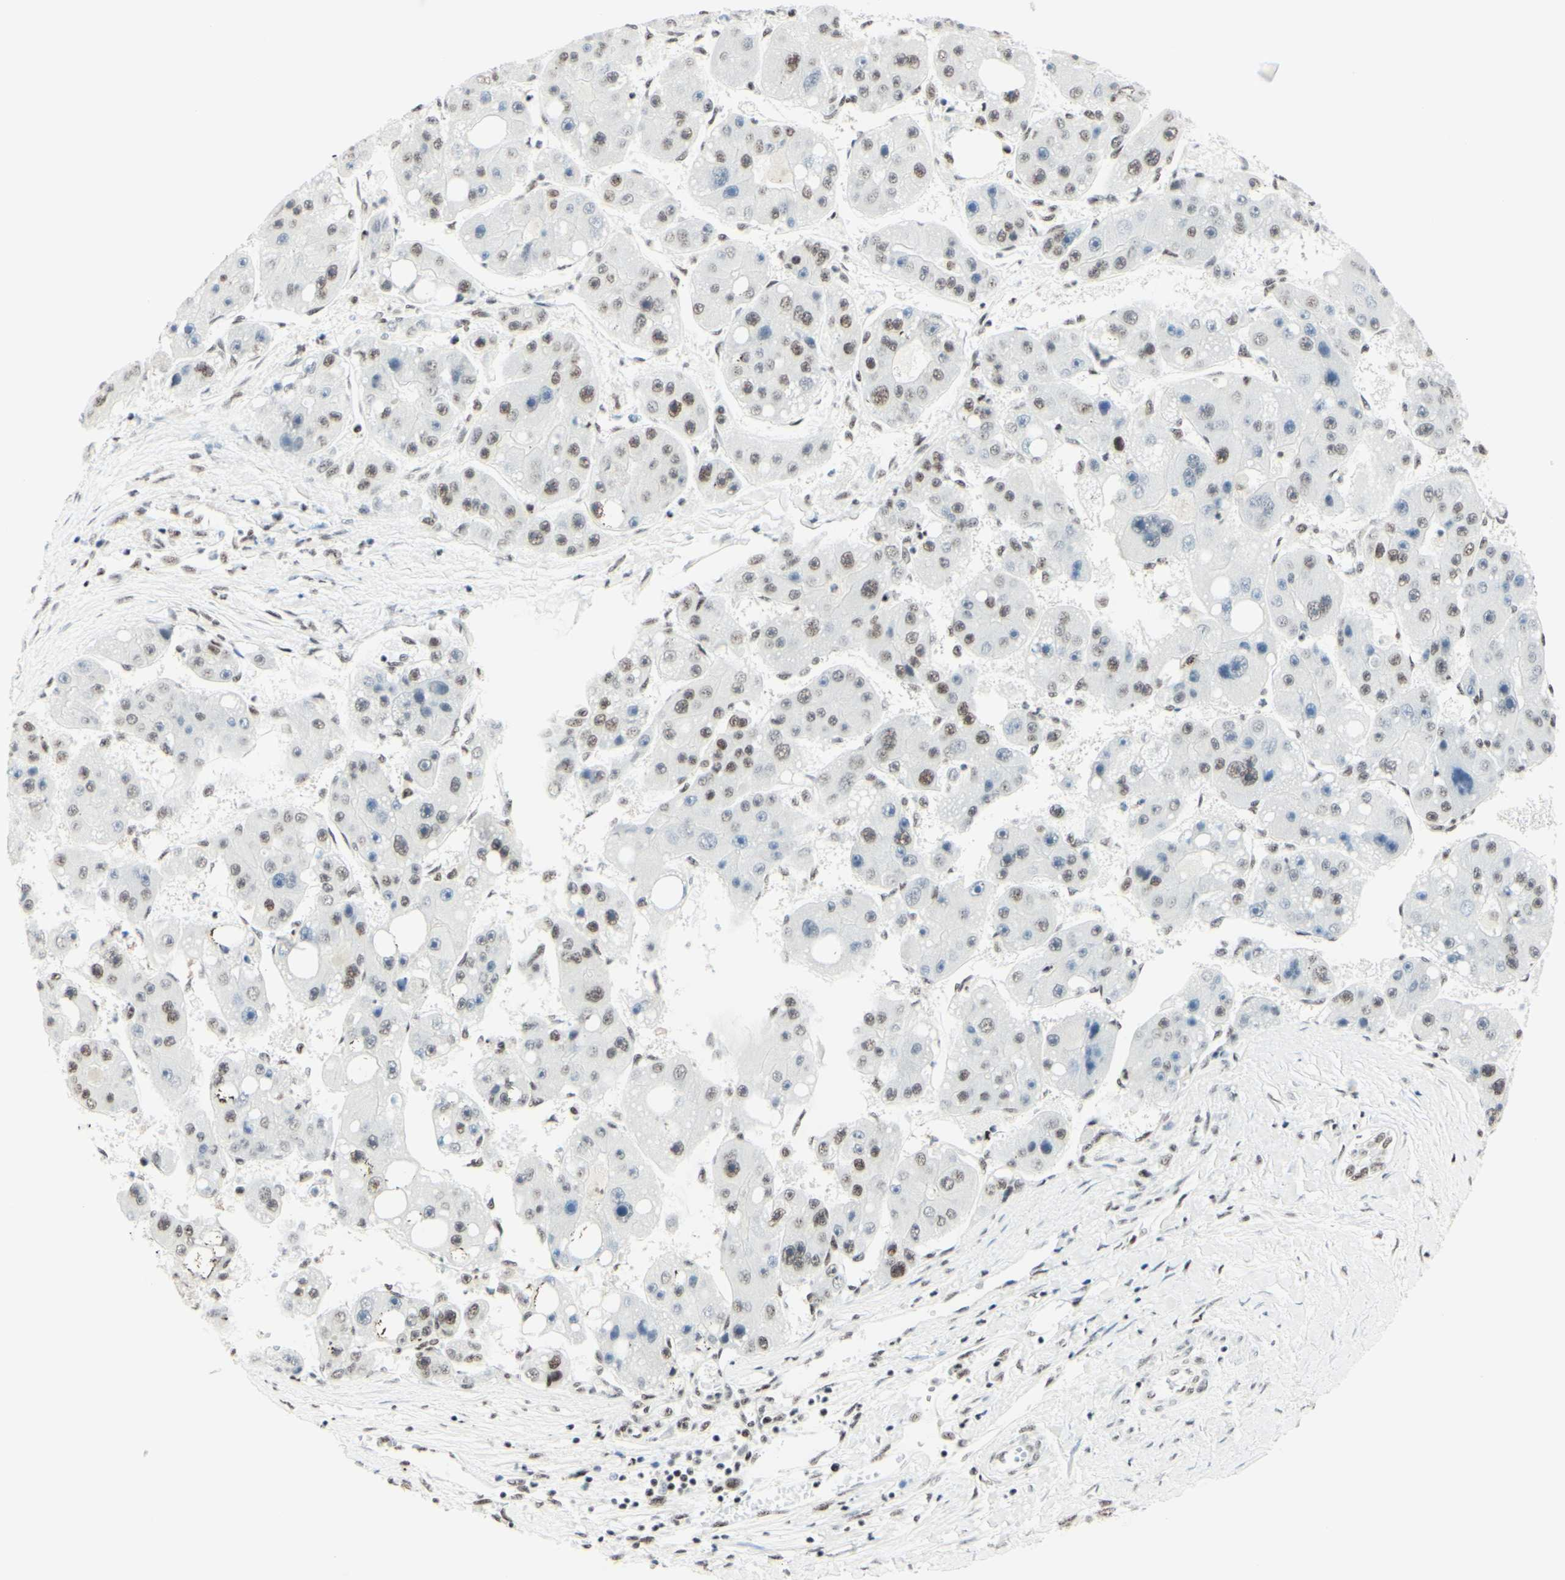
{"staining": {"intensity": "negative", "quantity": "none", "location": "none"}, "tissue": "liver cancer", "cell_type": "Tumor cells", "image_type": "cancer", "snomed": [{"axis": "morphology", "description": "Carcinoma, Hepatocellular, NOS"}, {"axis": "topography", "description": "Liver"}], "caption": "A histopathology image of hepatocellular carcinoma (liver) stained for a protein demonstrates no brown staining in tumor cells. The staining is performed using DAB (3,3'-diaminobenzidine) brown chromogen with nuclei counter-stained in using hematoxylin.", "gene": "WTAP", "patient": {"sex": "female", "age": 61}}